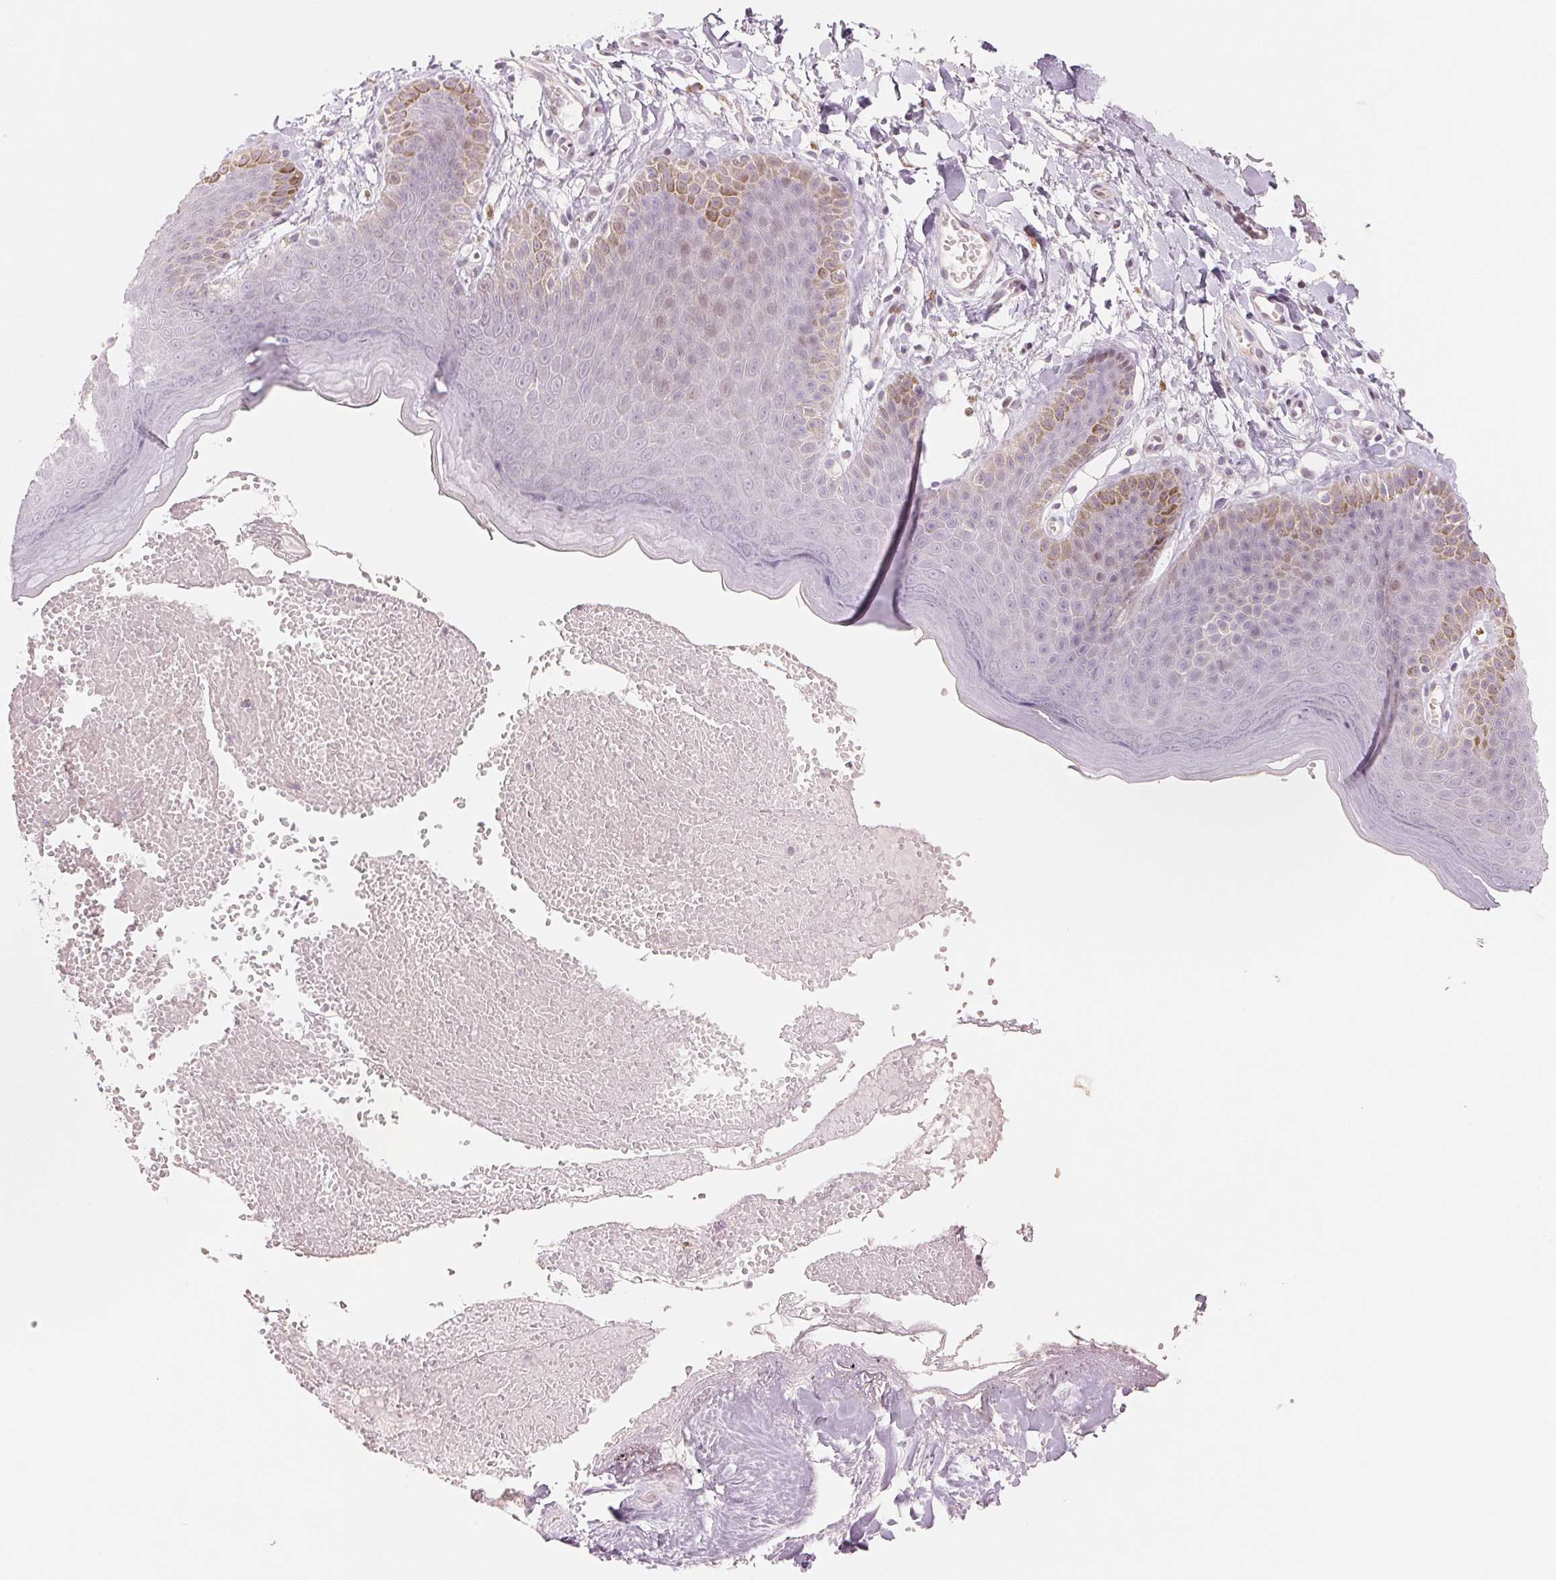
{"staining": {"intensity": "moderate", "quantity": "<25%", "location": "cytoplasmic/membranous"}, "tissue": "skin", "cell_type": "Epidermal cells", "image_type": "normal", "snomed": [{"axis": "morphology", "description": "Normal tissue, NOS"}, {"axis": "topography", "description": "Anal"}], "caption": "Immunohistochemical staining of normal skin displays <25% levels of moderate cytoplasmic/membranous protein expression in about <25% of epidermal cells. The staining was performed using DAB, with brown indicating positive protein expression. Nuclei are stained blue with hematoxylin.", "gene": "SLC17A4", "patient": {"sex": "male", "age": 53}}